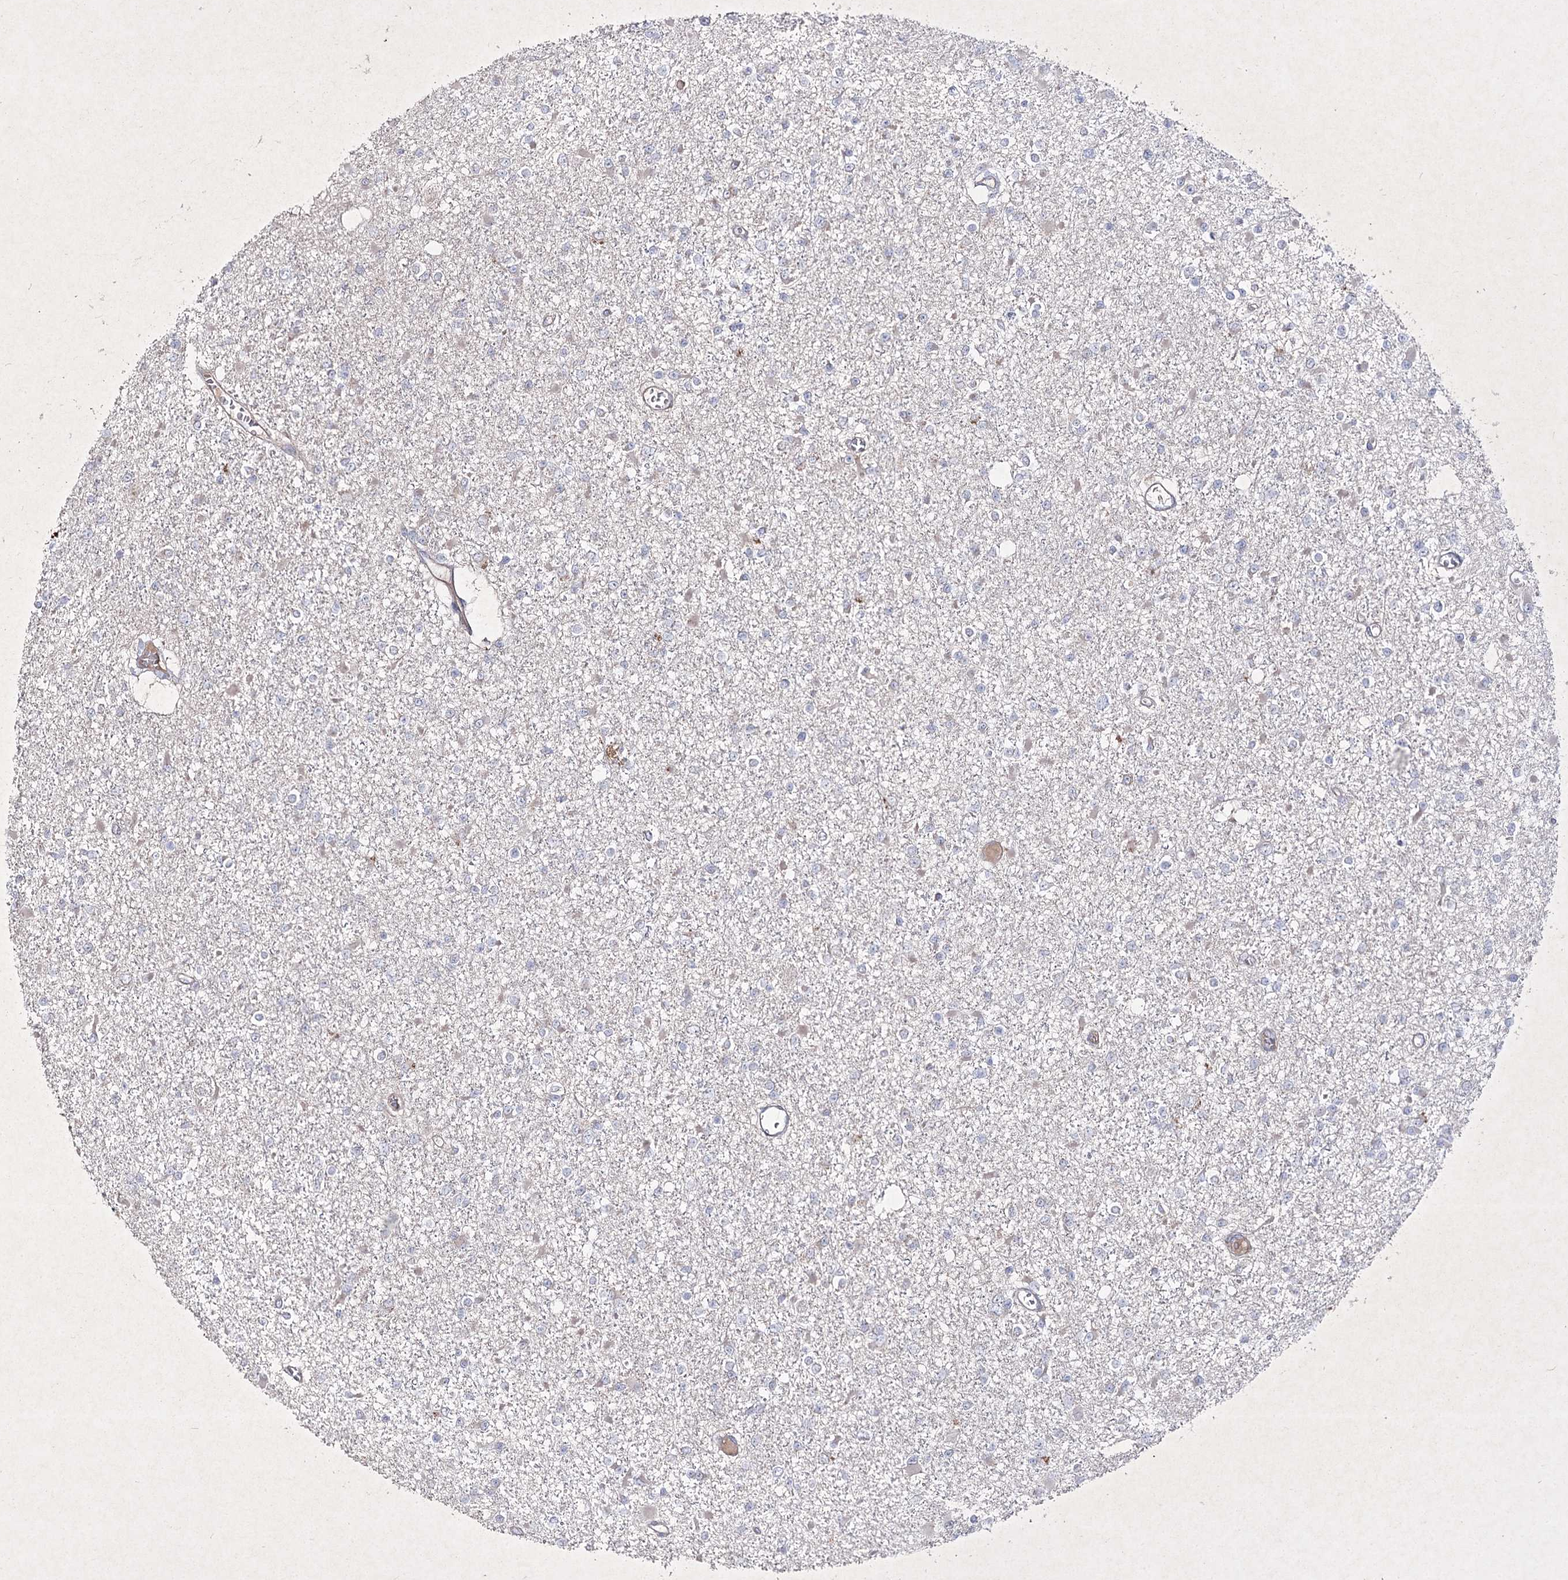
{"staining": {"intensity": "negative", "quantity": "none", "location": "none"}, "tissue": "glioma", "cell_type": "Tumor cells", "image_type": "cancer", "snomed": [{"axis": "morphology", "description": "Glioma, malignant, Low grade"}, {"axis": "topography", "description": "Brain"}], "caption": "A photomicrograph of human glioma is negative for staining in tumor cells.", "gene": "CIB2", "patient": {"sex": "female", "age": 22}}